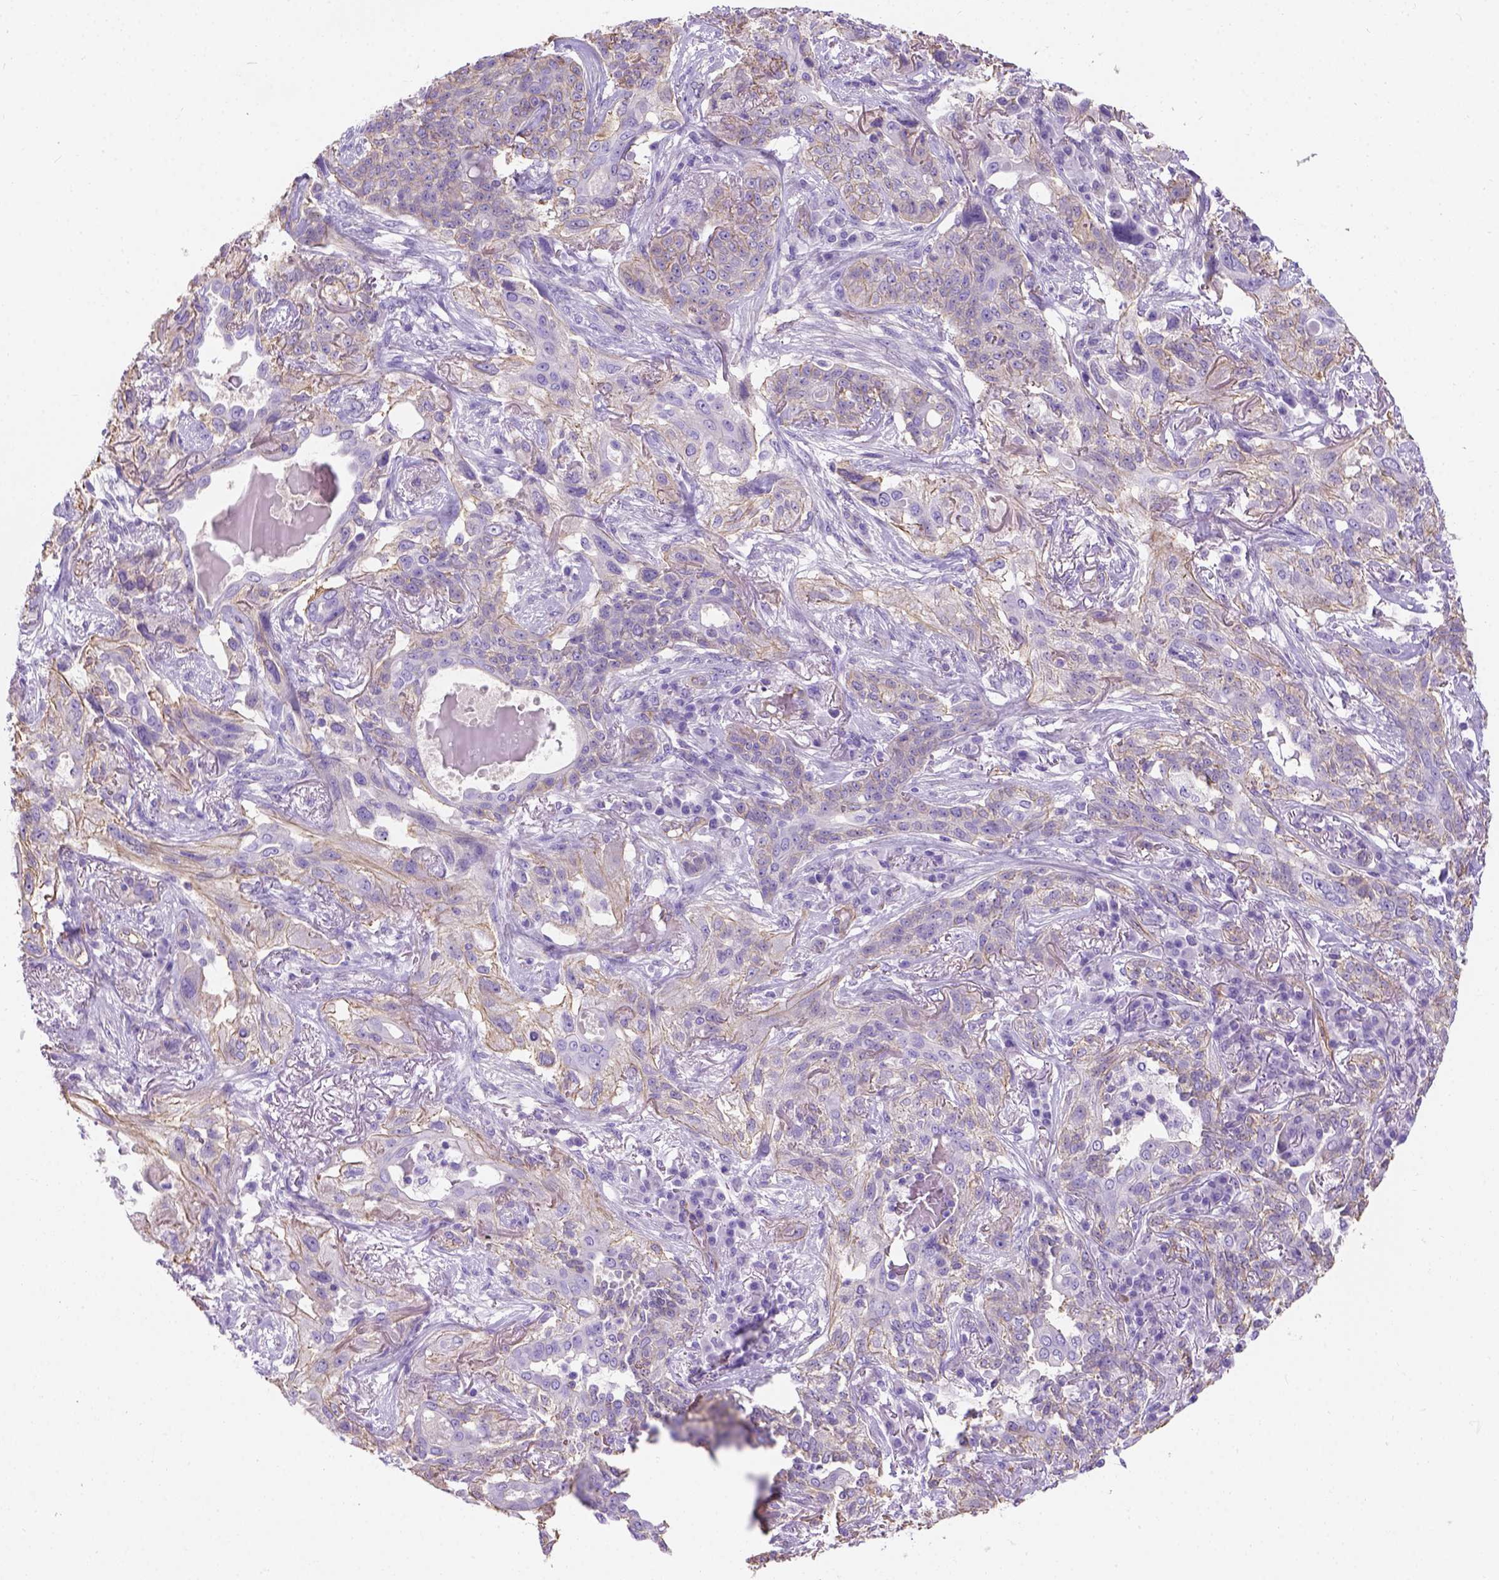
{"staining": {"intensity": "weak", "quantity": "25%-75%", "location": "cytoplasmic/membranous"}, "tissue": "lung cancer", "cell_type": "Tumor cells", "image_type": "cancer", "snomed": [{"axis": "morphology", "description": "Squamous cell carcinoma, NOS"}, {"axis": "topography", "description": "Lung"}], "caption": "DAB immunohistochemical staining of human lung cancer reveals weak cytoplasmic/membranous protein positivity in approximately 25%-75% of tumor cells.", "gene": "PHF7", "patient": {"sex": "female", "age": 70}}